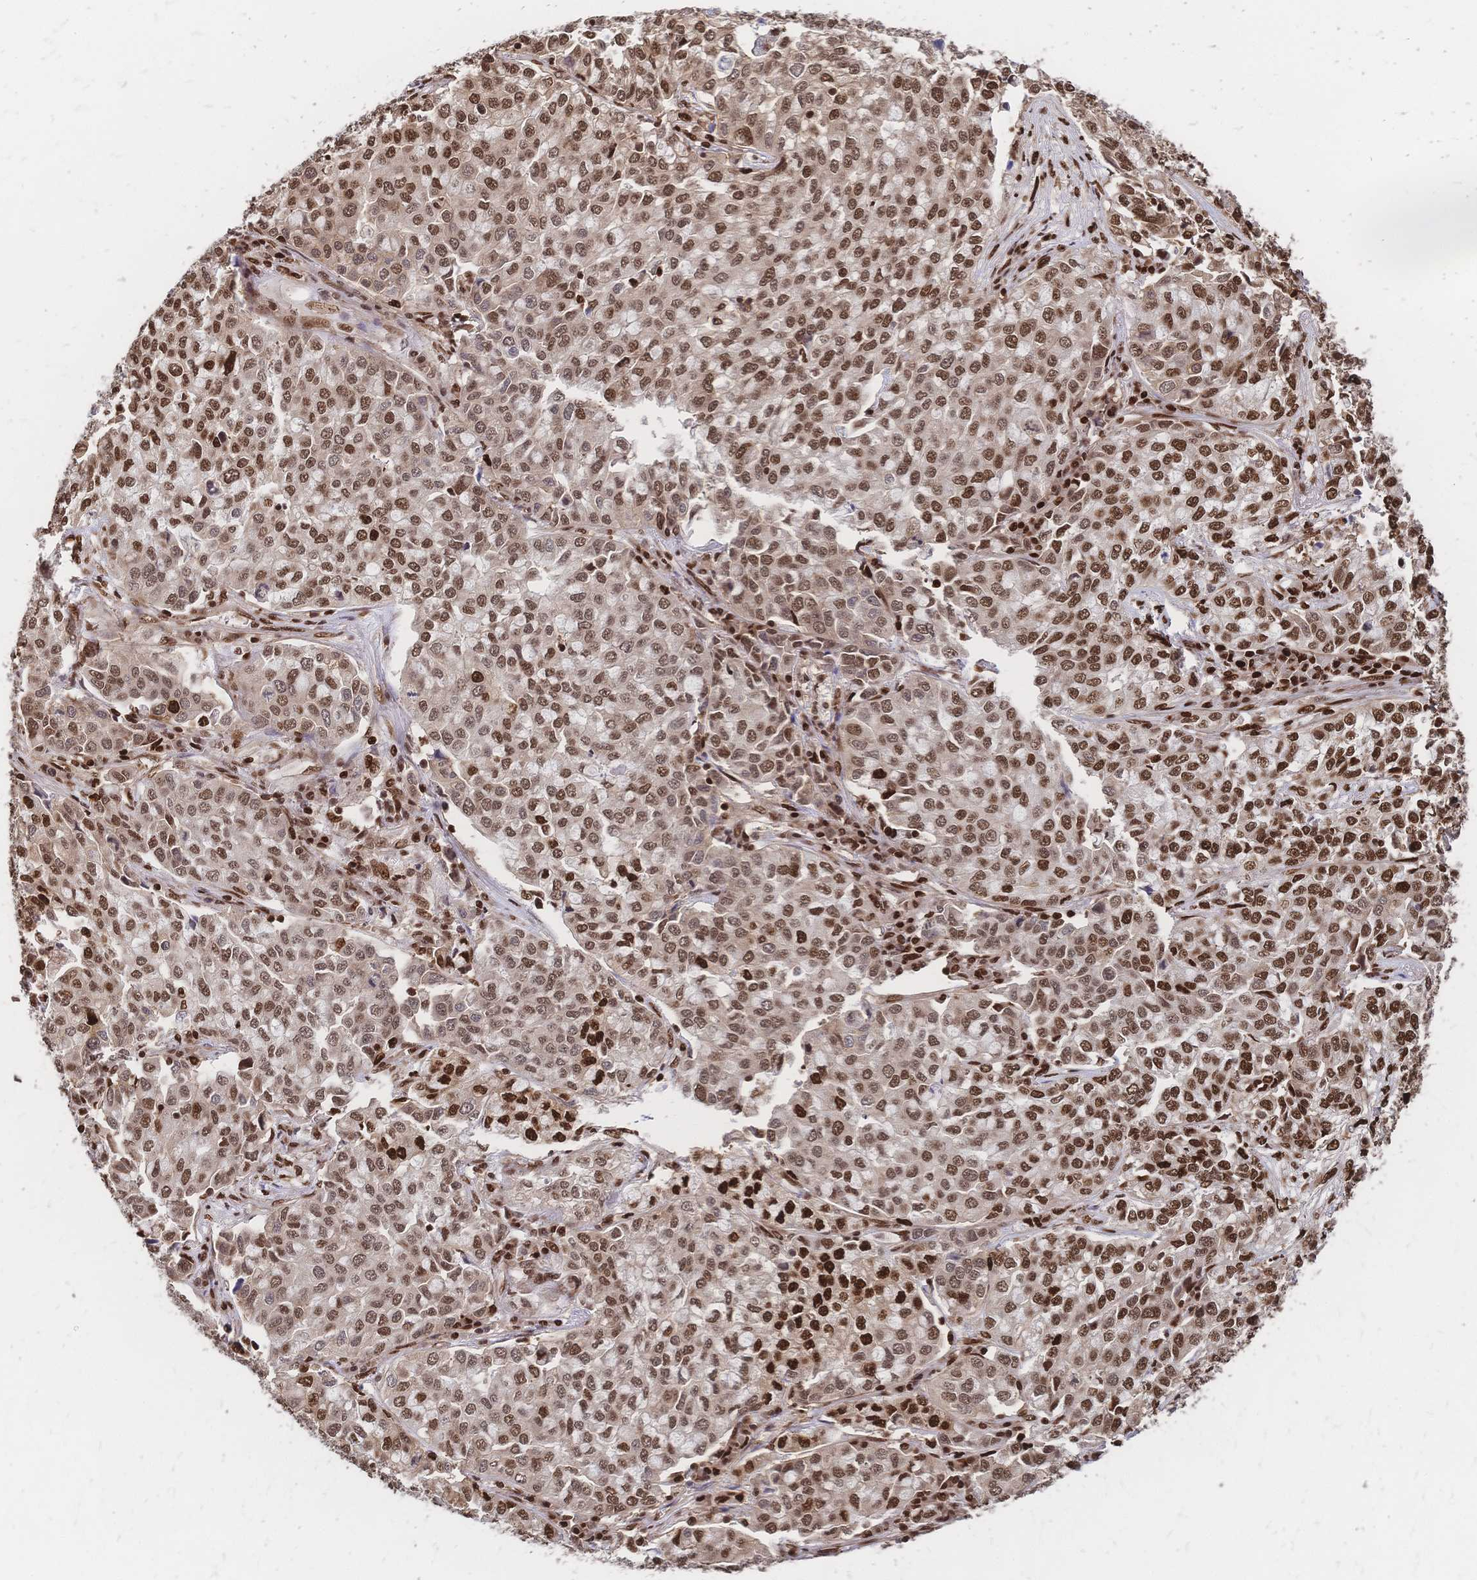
{"staining": {"intensity": "strong", "quantity": "25%-75%", "location": "nuclear"}, "tissue": "lung cancer", "cell_type": "Tumor cells", "image_type": "cancer", "snomed": [{"axis": "morphology", "description": "Adenocarcinoma, NOS"}, {"axis": "morphology", "description": "Adenocarcinoma, metastatic, NOS"}, {"axis": "topography", "description": "Lymph node"}, {"axis": "topography", "description": "Lung"}], "caption": "Immunohistochemistry photomicrograph of lung cancer stained for a protein (brown), which reveals high levels of strong nuclear expression in approximately 25%-75% of tumor cells.", "gene": "HDGF", "patient": {"sex": "female", "age": 65}}